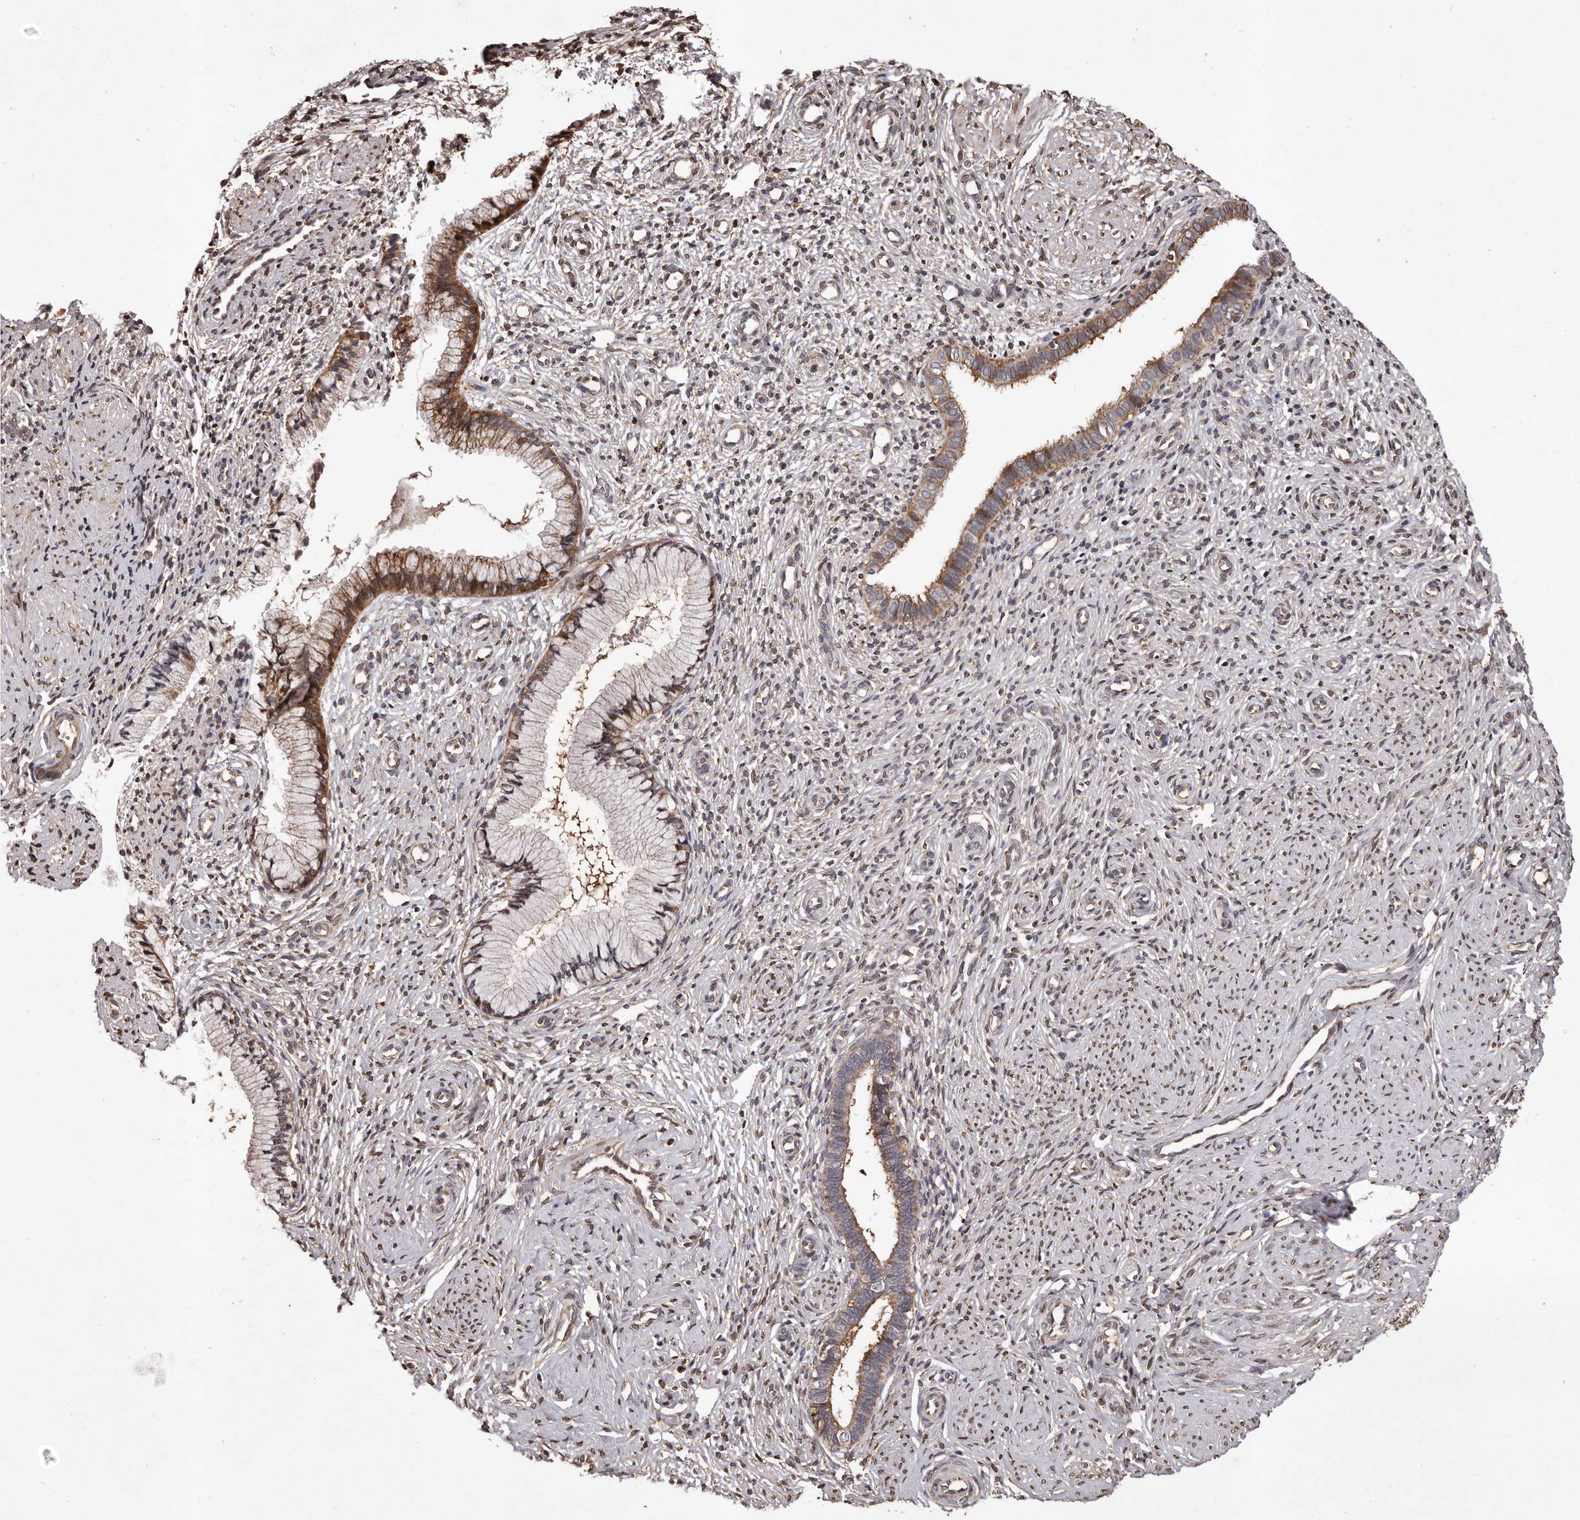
{"staining": {"intensity": "moderate", "quantity": ">75%", "location": "cytoplasmic/membranous"}, "tissue": "cervix", "cell_type": "Glandular cells", "image_type": "normal", "snomed": [{"axis": "morphology", "description": "Normal tissue, NOS"}, {"axis": "topography", "description": "Cervix"}], "caption": "The histopathology image demonstrates immunohistochemical staining of unremarkable cervix. There is moderate cytoplasmic/membranous expression is seen in about >75% of glandular cells.", "gene": "GADD45B", "patient": {"sex": "female", "age": 27}}